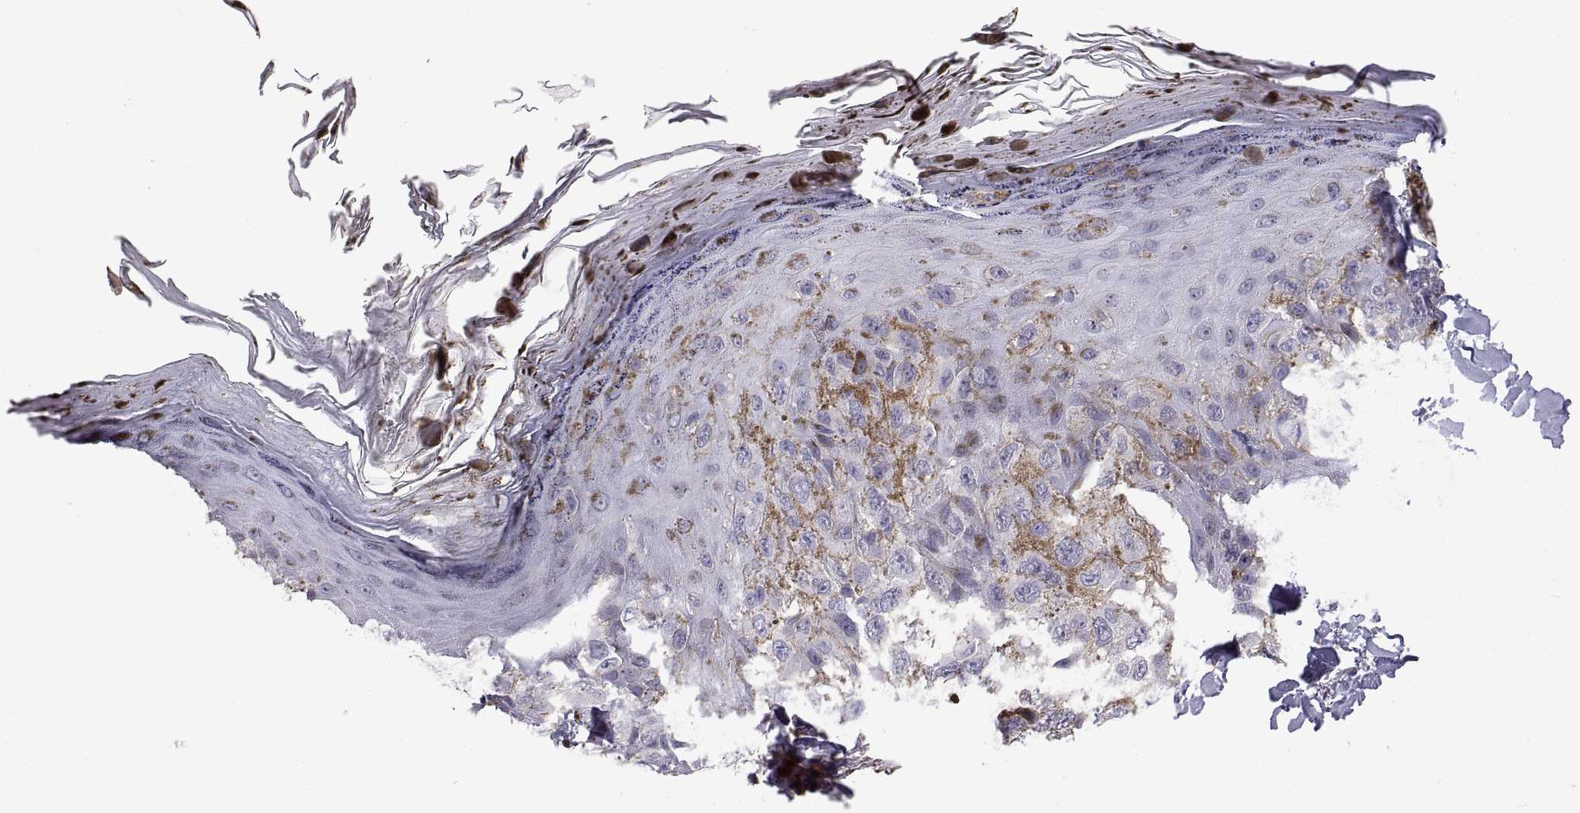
{"staining": {"intensity": "negative", "quantity": "none", "location": "none"}, "tissue": "melanoma", "cell_type": "Tumor cells", "image_type": "cancer", "snomed": [{"axis": "morphology", "description": "Malignant melanoma, NOS"}, {"axis": "topography", "description": "Skin"}], "caption": "IHC micrograph of human melanoma stained for a protein (brown), which demonstrates no staining in tumor cells.", "gene": "RGS19", "patient": {"sex": "male", "age": 36}}